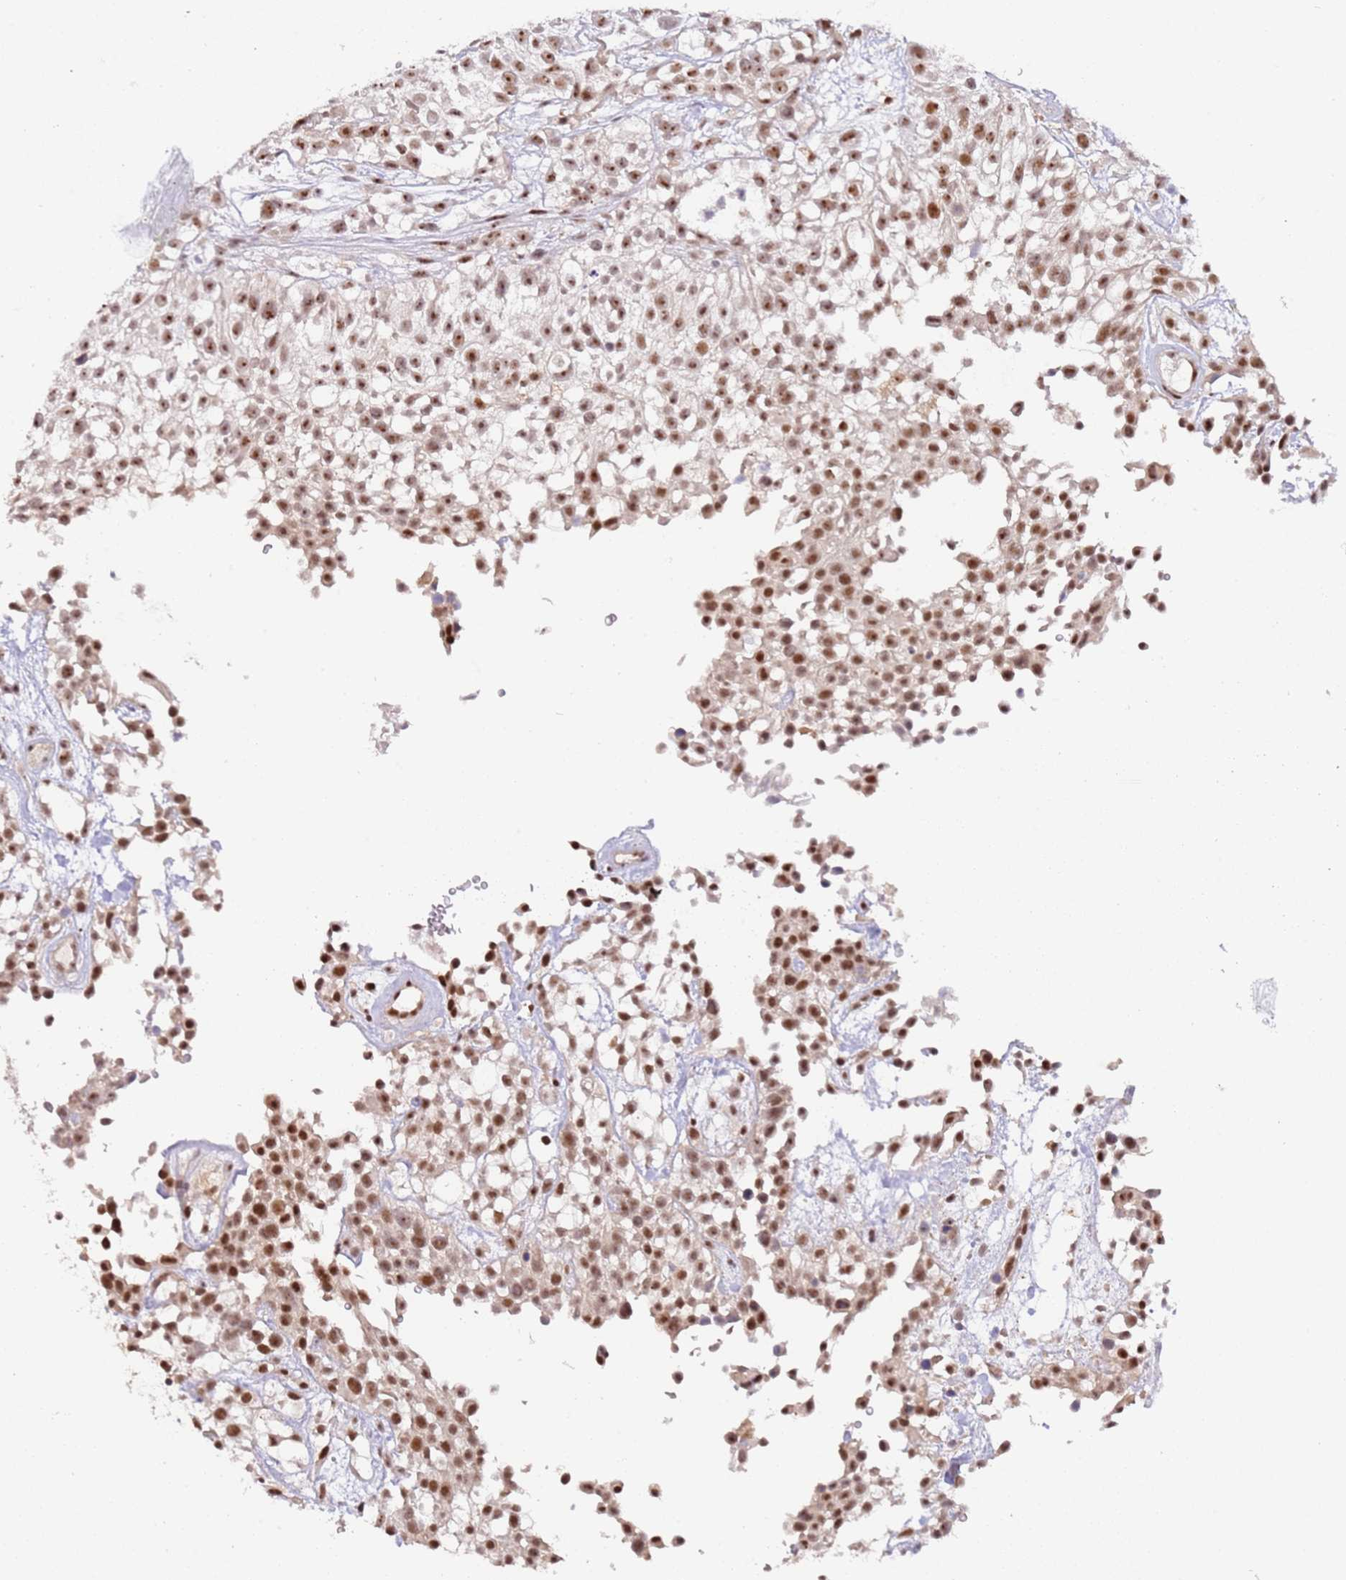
{"staining": {"intensity": "moderate", "quantity": ">75%", "location": "nuclear"}, "tissue": "urothelial cancer", "cell_type": "Tumor cells", "image_type": "cancer", "snomed": [{"axis": "morphology", "description": "Urothelial carcinoma, High grade"}, {"axis": "topography", "description": "Urinary bladder"}], "caption": "Protein positivity by immunohistochemistry demonstrates moderate nuclear expression in approximately >75% of tumor cells in urothelial cancer.", "gene": "LGALSL", "patient": {"sex": "male", "age": 56}}